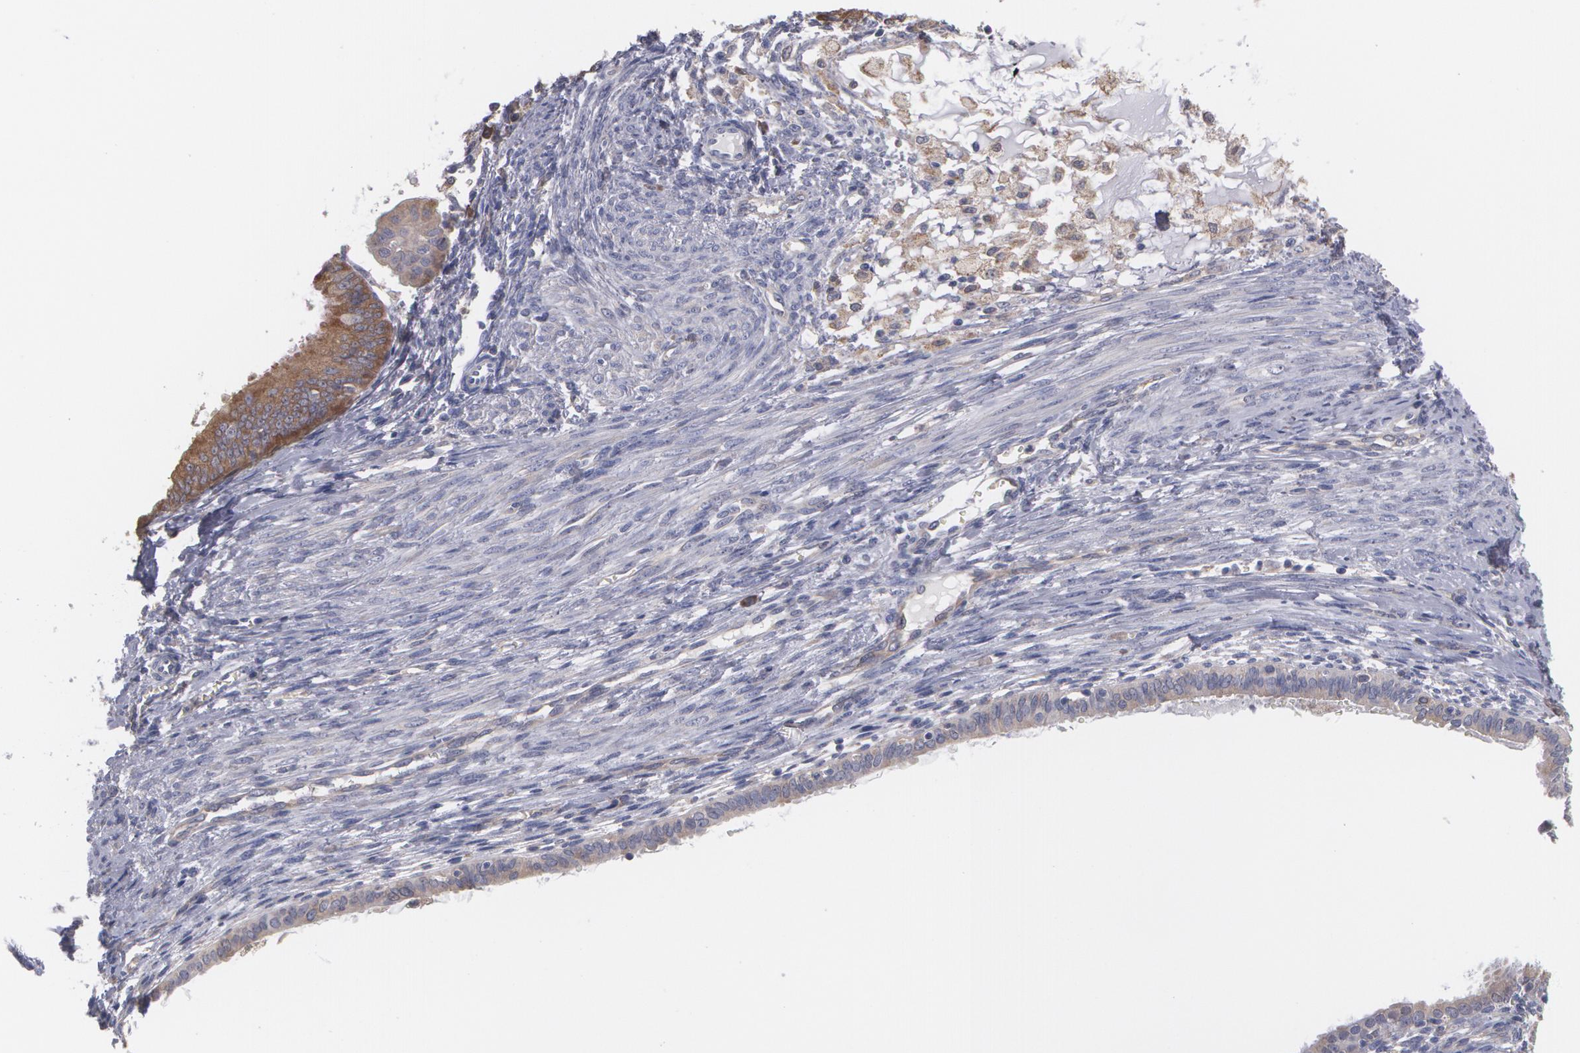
{"staining": {"intensity": "moderate", "quantity": ">75%", "location": "cytoplasmic/membranous"}, "tissue": "endometrial cancer", "cell_type": "Tumor cells", "image_type": "cancer", "snomed": [{"axis": "morphology", "description": "Adenocarcinoma, NOS"}, {"axis": "topography", "description": "Endometrium"}], "caption": "This is a histology image of immunohistochemistry staining of endometrial adenocarcinoma, which shows moderate expression in the cytoplasmic/membranous of tumor cells.", "gene": "MTHFD1", "patient": {"sex": "female", "age": 76}}